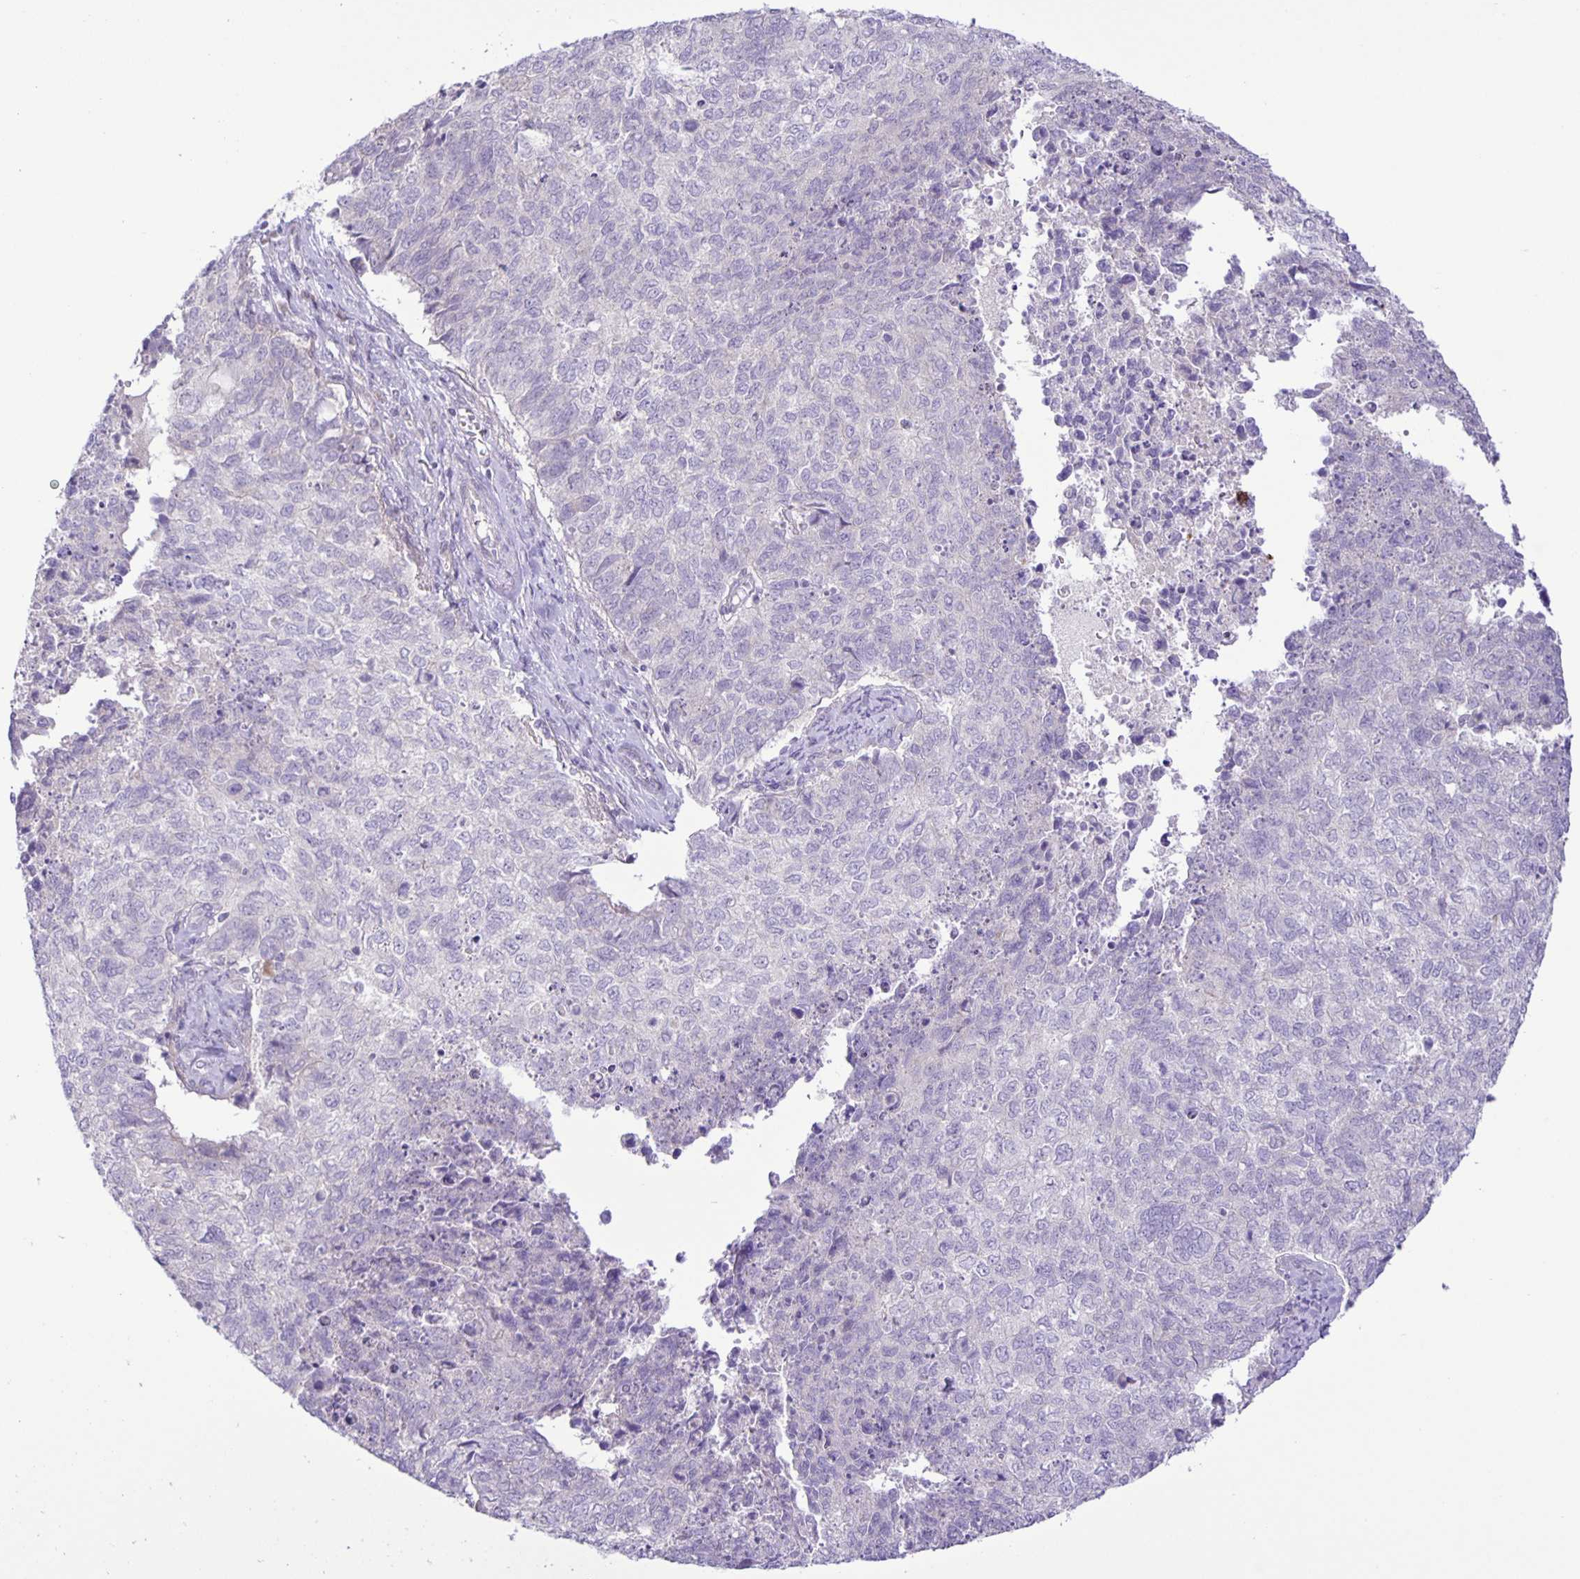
{"staining": {"intensity": "negative", "quantity": "none", "location": "none"}, "tissue": "cervical cancer", "cell_type": "Tumor cells", "image_type": "cancer", "snomed": [{"axis": "morphology", "description": "Adenocarcinoma, NOS"}, {"axis": "topography", "description": "Cervix"}], "caption": "The immunohistochemistry (IHC) histopathology image has no significant expression in tumor cells of cervical cancer (adenocarcinoma) tissue.", "gene": "ADCK1", "patient": {"sex": "female", "age": 63}}